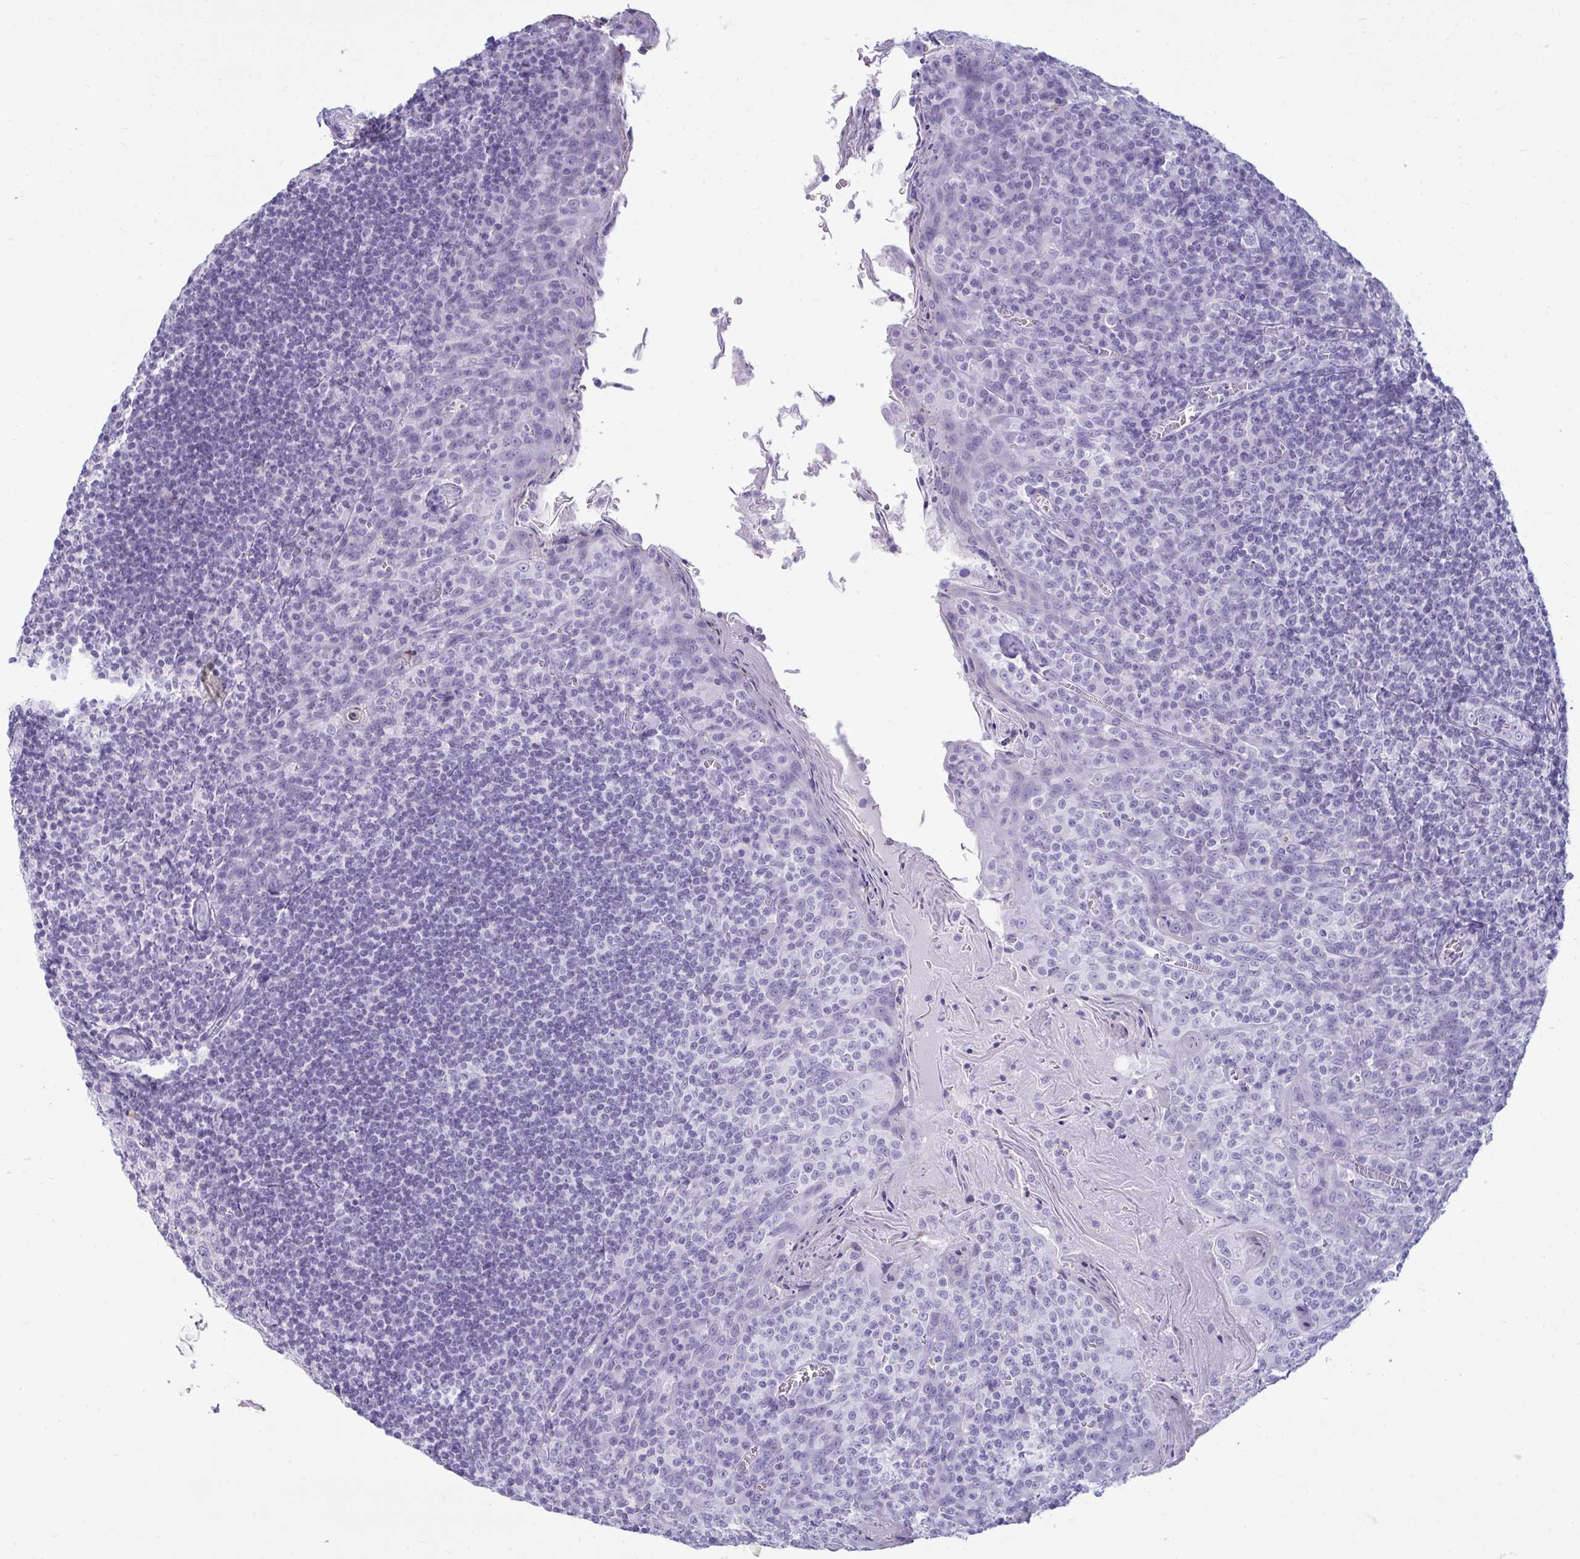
{"staining": {"intensity": "negative", "quantity": "none", "location": "none"}, "tissue": "tonsil", "cell_type": "Germinal center cells", "image_type": "normal", "snomed": [{"axis": "morphology", "description": "Normal tissue, NOS"}, {"axis": "topography", "description": "Tonsil"}], "caption": "Photomicrograph shows no protein positivity in germinal center cells of normal tonsil.", "gene": "ANKRD60", "patient": {"sex": "male", "age": 27}}